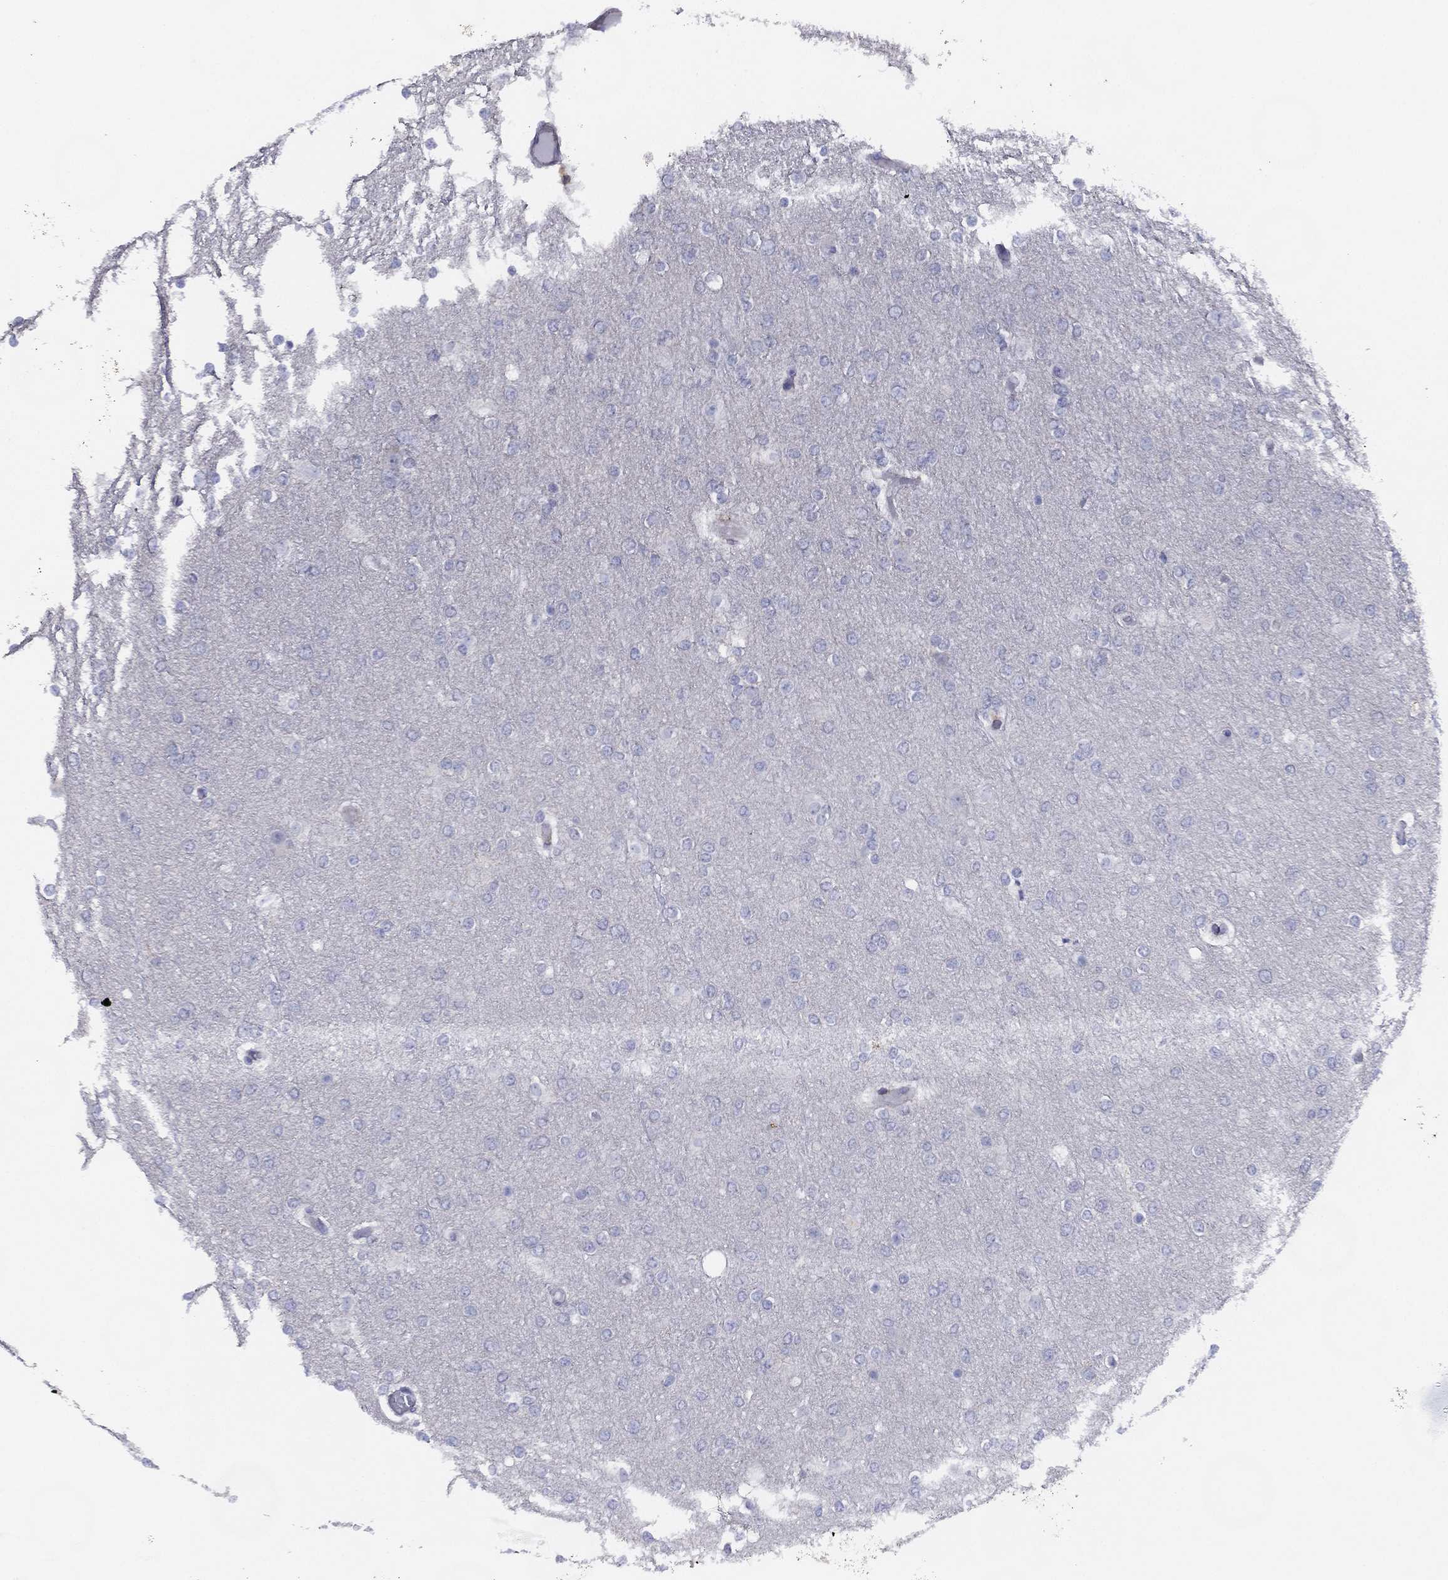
{"staining": {"intensity": "negative", "quantity": "none", "location": "none"}, "tissue": "glioma", "cell_type": "Tumor cells", "image_type": "cancer", "snomed": [{"axis": "morphology", "description": "Glioma, malignant, High grade"}, {"axis": "topography", "description": "Brain"}], "caption": "IHC photomicrograph of glioma stained for a protein (brown), which reveals no expression in tumor cells. The staining is performed using DAB (3,3'-diaminobenzidine) brown chromogen with nuclei counter-stained in using hematoxylin.", "gene": "ZNF223", "patient": {"sex": "female", "age": 61}}